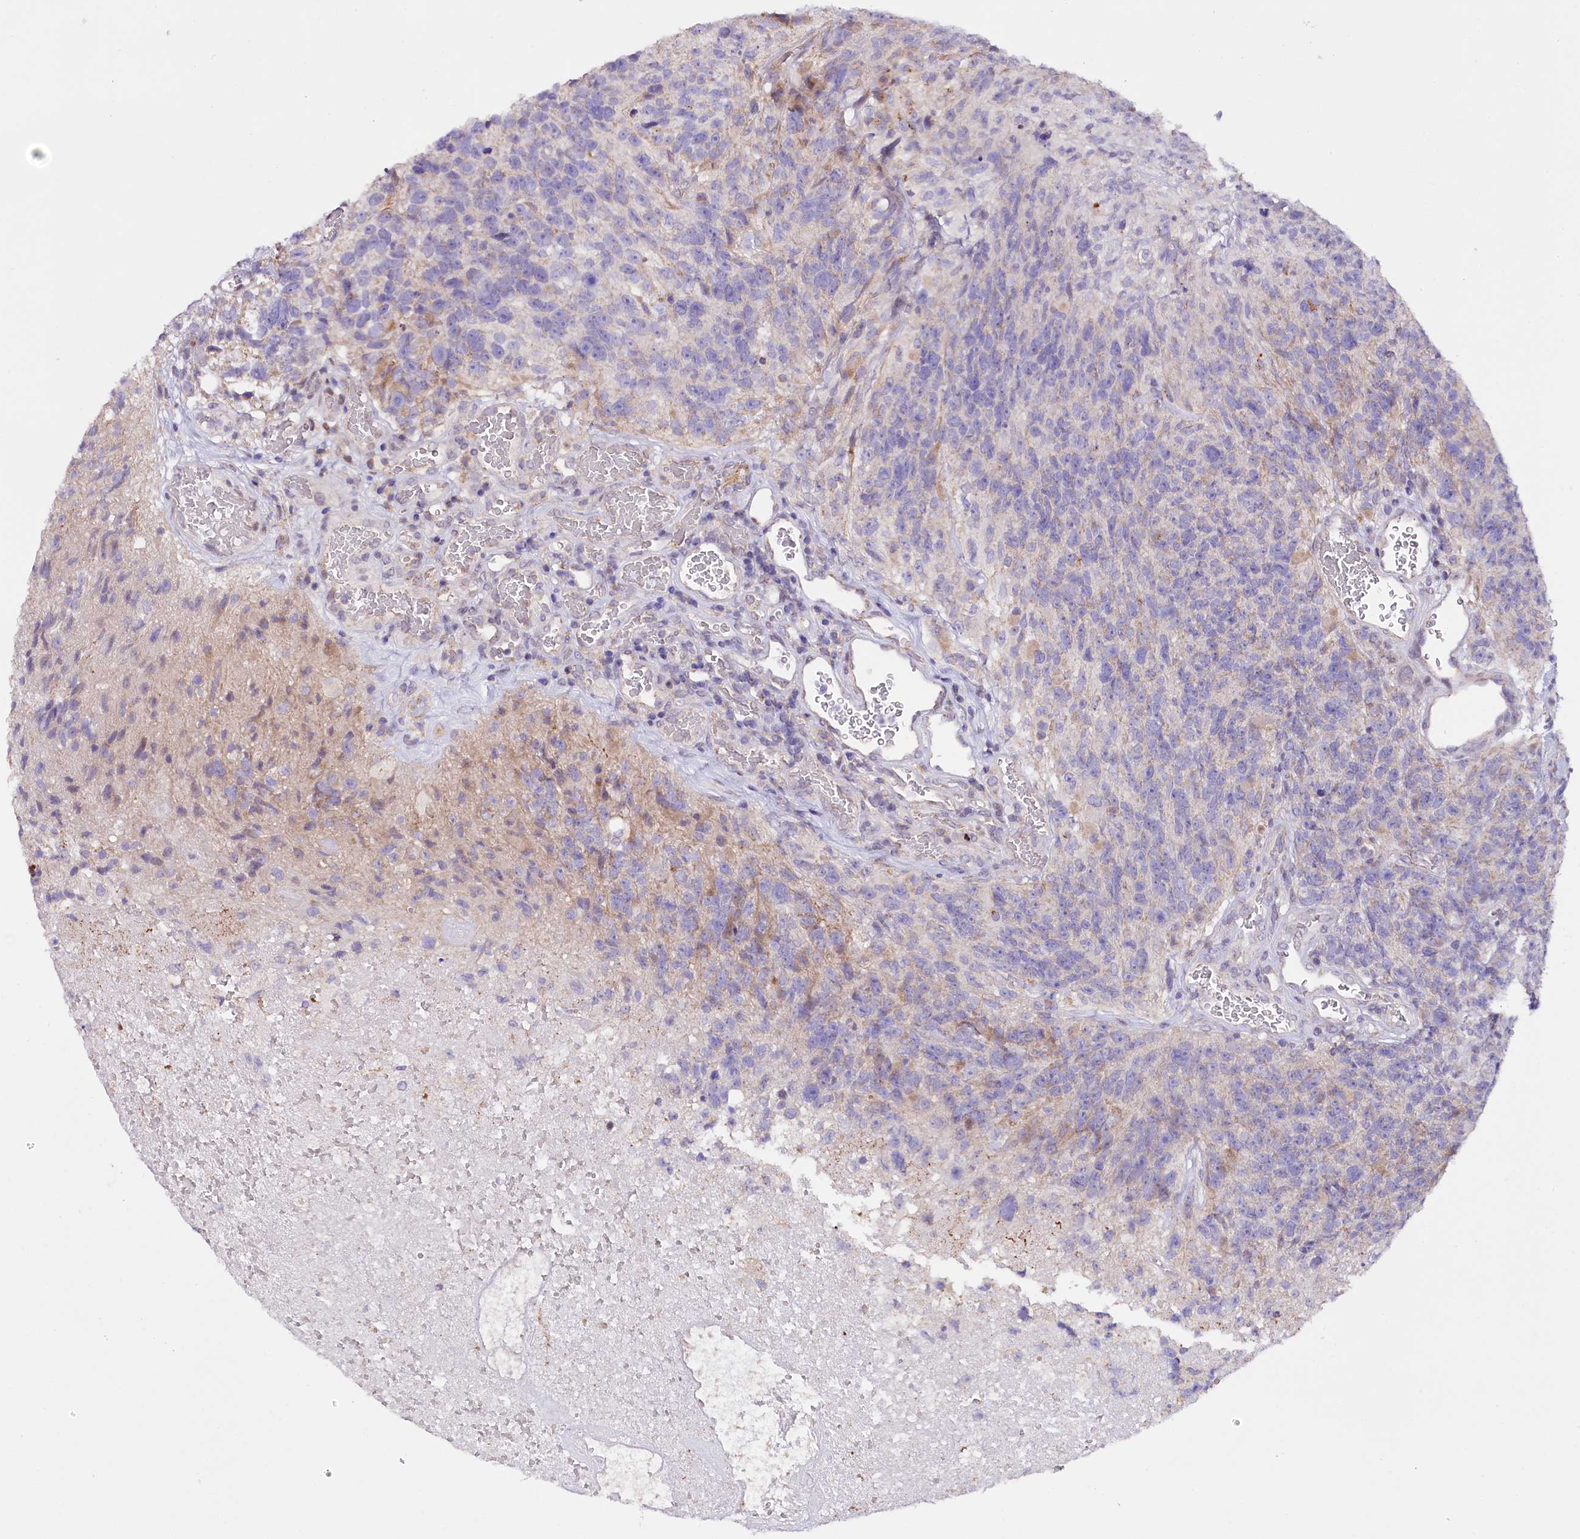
{"staining": {"intensity": "negative", "quantity": "none", "location": "none"}, "tissue": "glioma", "cell_type": "Tumor cells", "image_type": "cancer", "snomed": [{"axis": "morphology", "description": "Glioma, malignant, High grade"}, {"axis": "topography", "description": "Brain"}], "caption": "This image is of malignant glioma (high-grade) stained with immunohistochemistry (IHC) to label a protein in brown with the nuclei are counter-stained blue. There is no staining in tumor cells.", "gene": "ZNF226", "patient": {"sex": "male", "age": 76}}